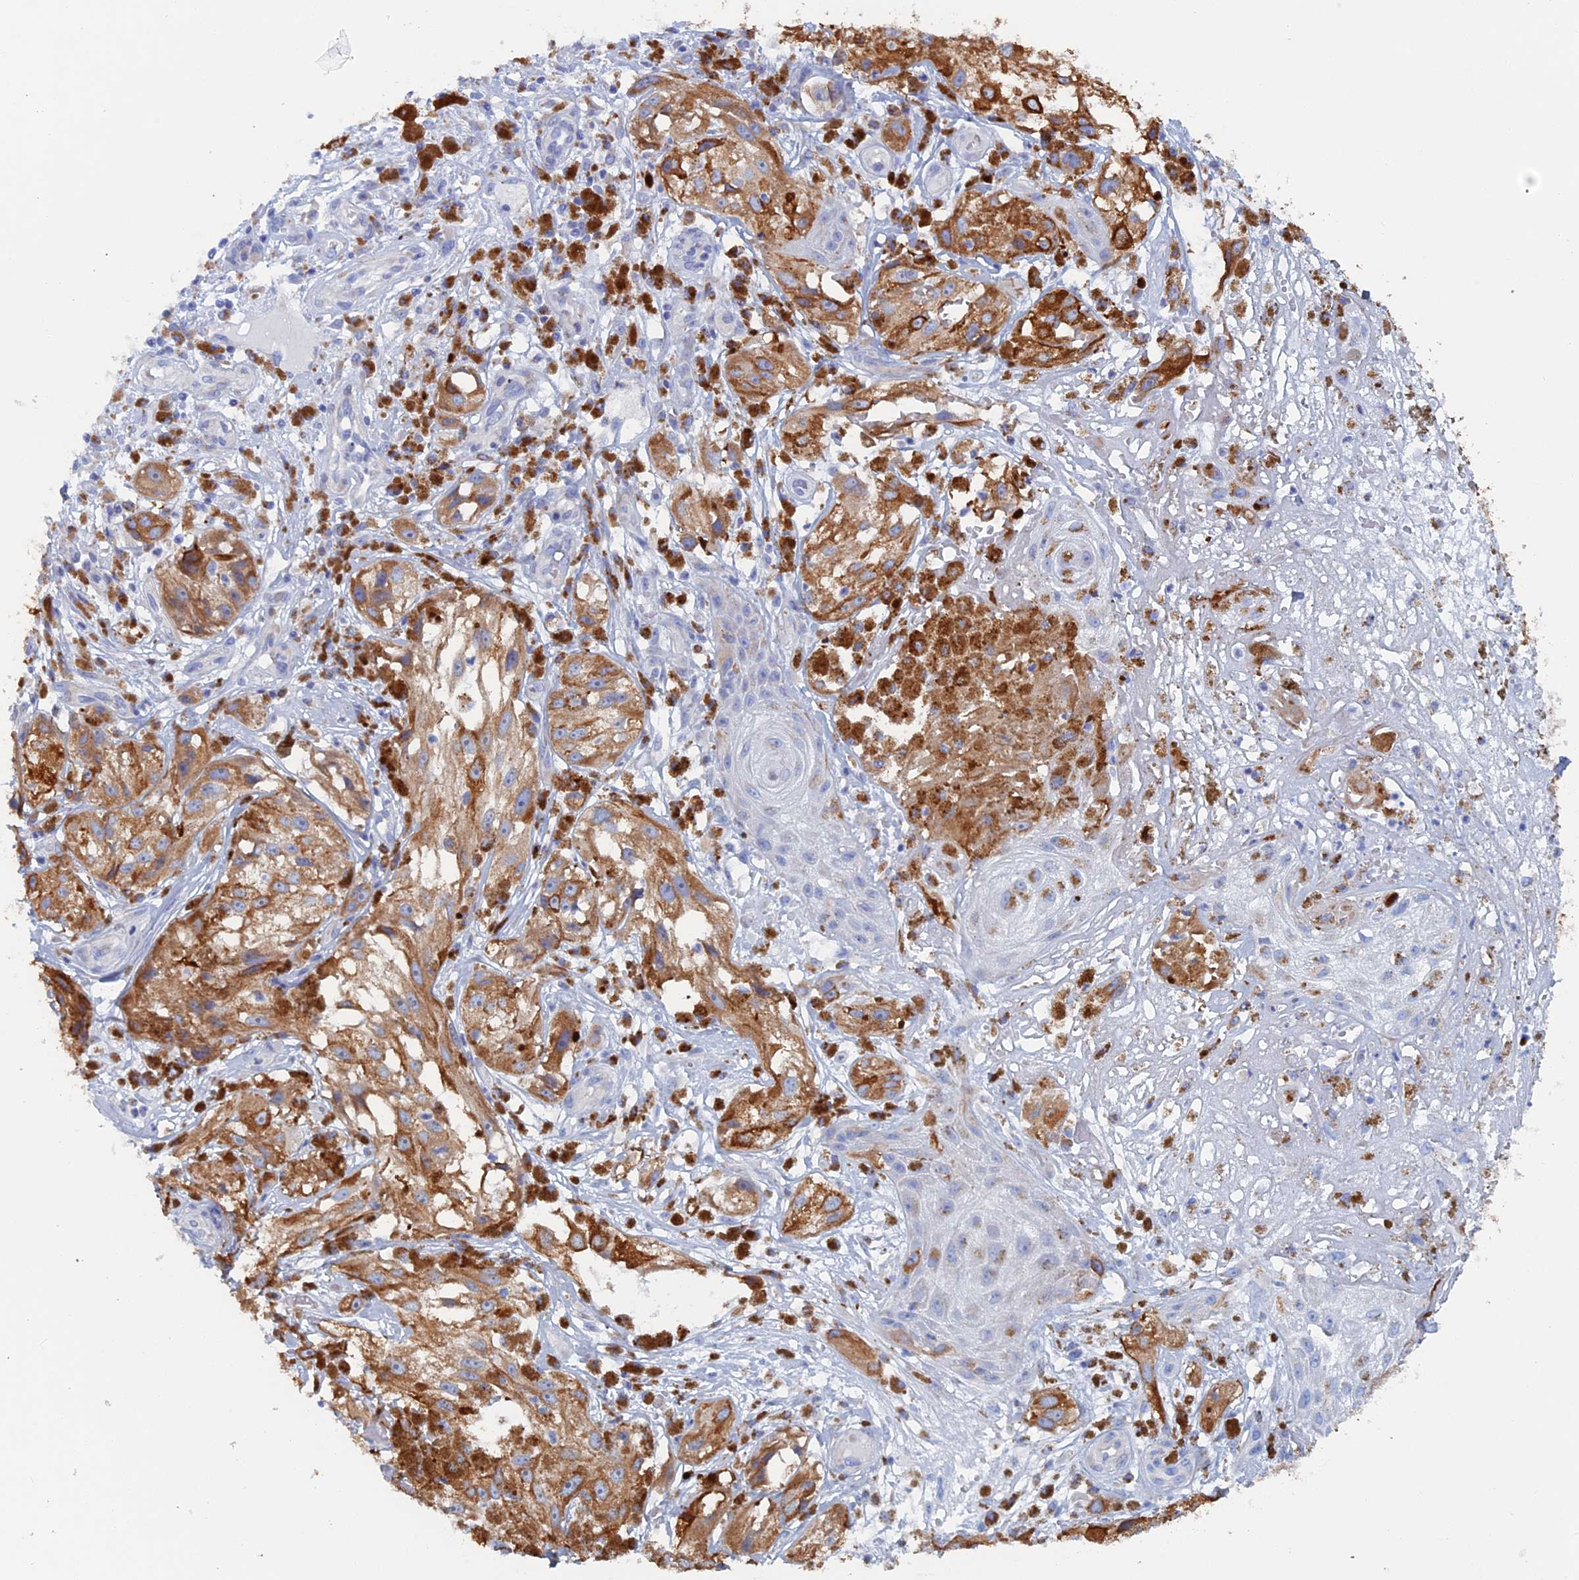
{"staining": {"intensity": "moderate", "quantity": ">75%", "location": "cytoplasmic/membranous"}, "tissue": "melanoma", "cell_type": "Tumor cells", "image_type": "cancer", "snomed": [{"axis": "morphology", "description": "Malignant melanoma, NOS"}, {"axis": "topography", "description": "Skin"}], "caption": "Human melanoma stained with a protein marker reveals moderate staining in tumor cells.", "gene": "COG7", "patient": {"sex": "male", "age": 88}}